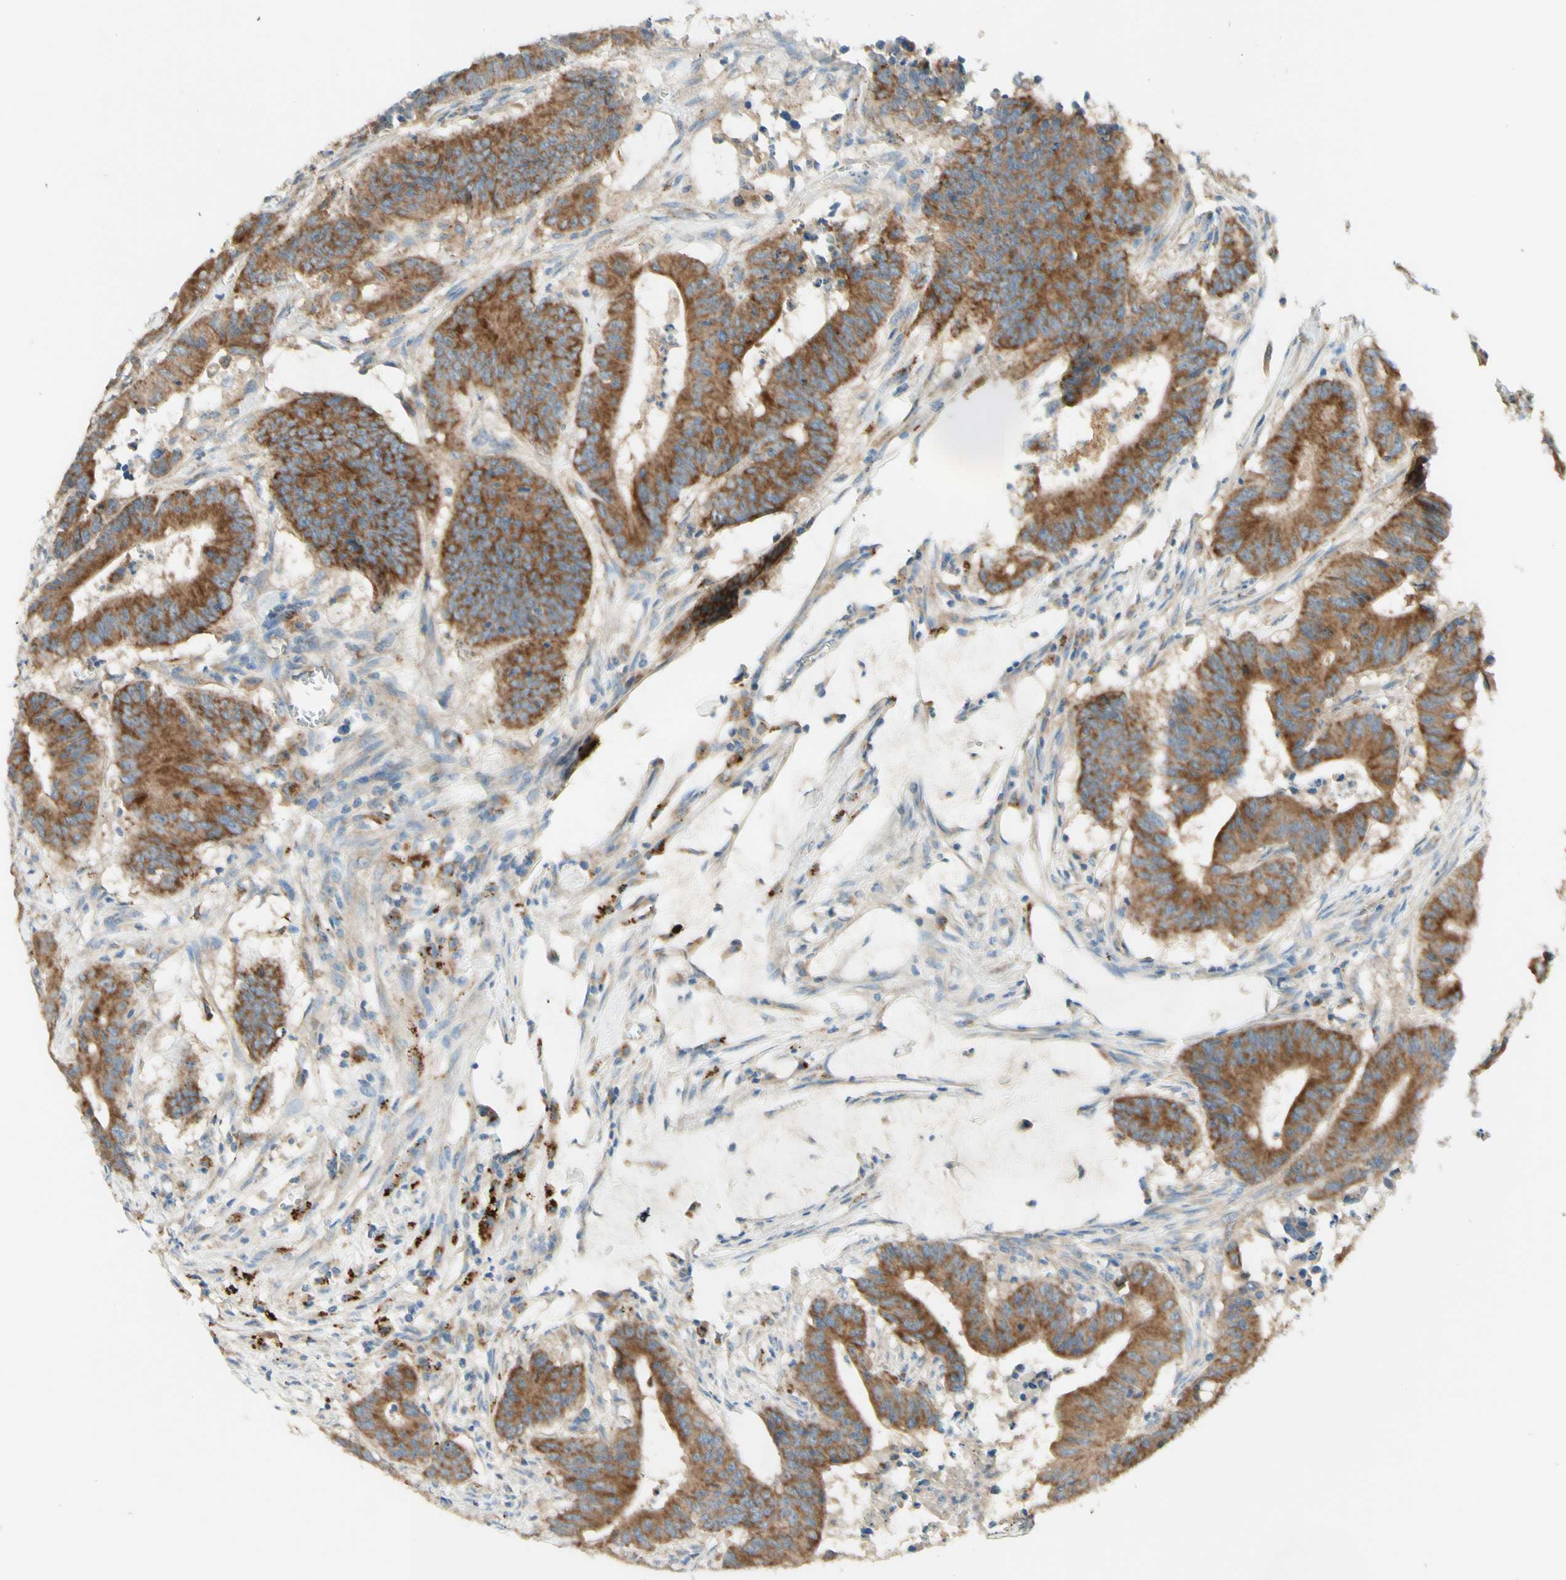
{"staining": {"intensity": "moderate", "quantity": ">75%", "location": "cytoplasmic/membranous"}, "tissue": "colorectal cancer", "cell_type": "Tumor cells", "image_type": "cancer", "snomed": [{"axis": "morphology", "description": "Adenocarcinoma, NOS"}, {"axis": "topography", "description": "Colon"}], "caption": "Brown immunohistochemical staining in human adenocarcinoma (colorectal) displays moderate cytoplasmic/membranous expression in about >75% of tumor cells. The protein is stained brown, and the nuclei are stained in blue (DAB IHC with brightfield microscopy, high magnification).", "gene": "ARMC10", "patient": {"sex": "male", "age": 45}}